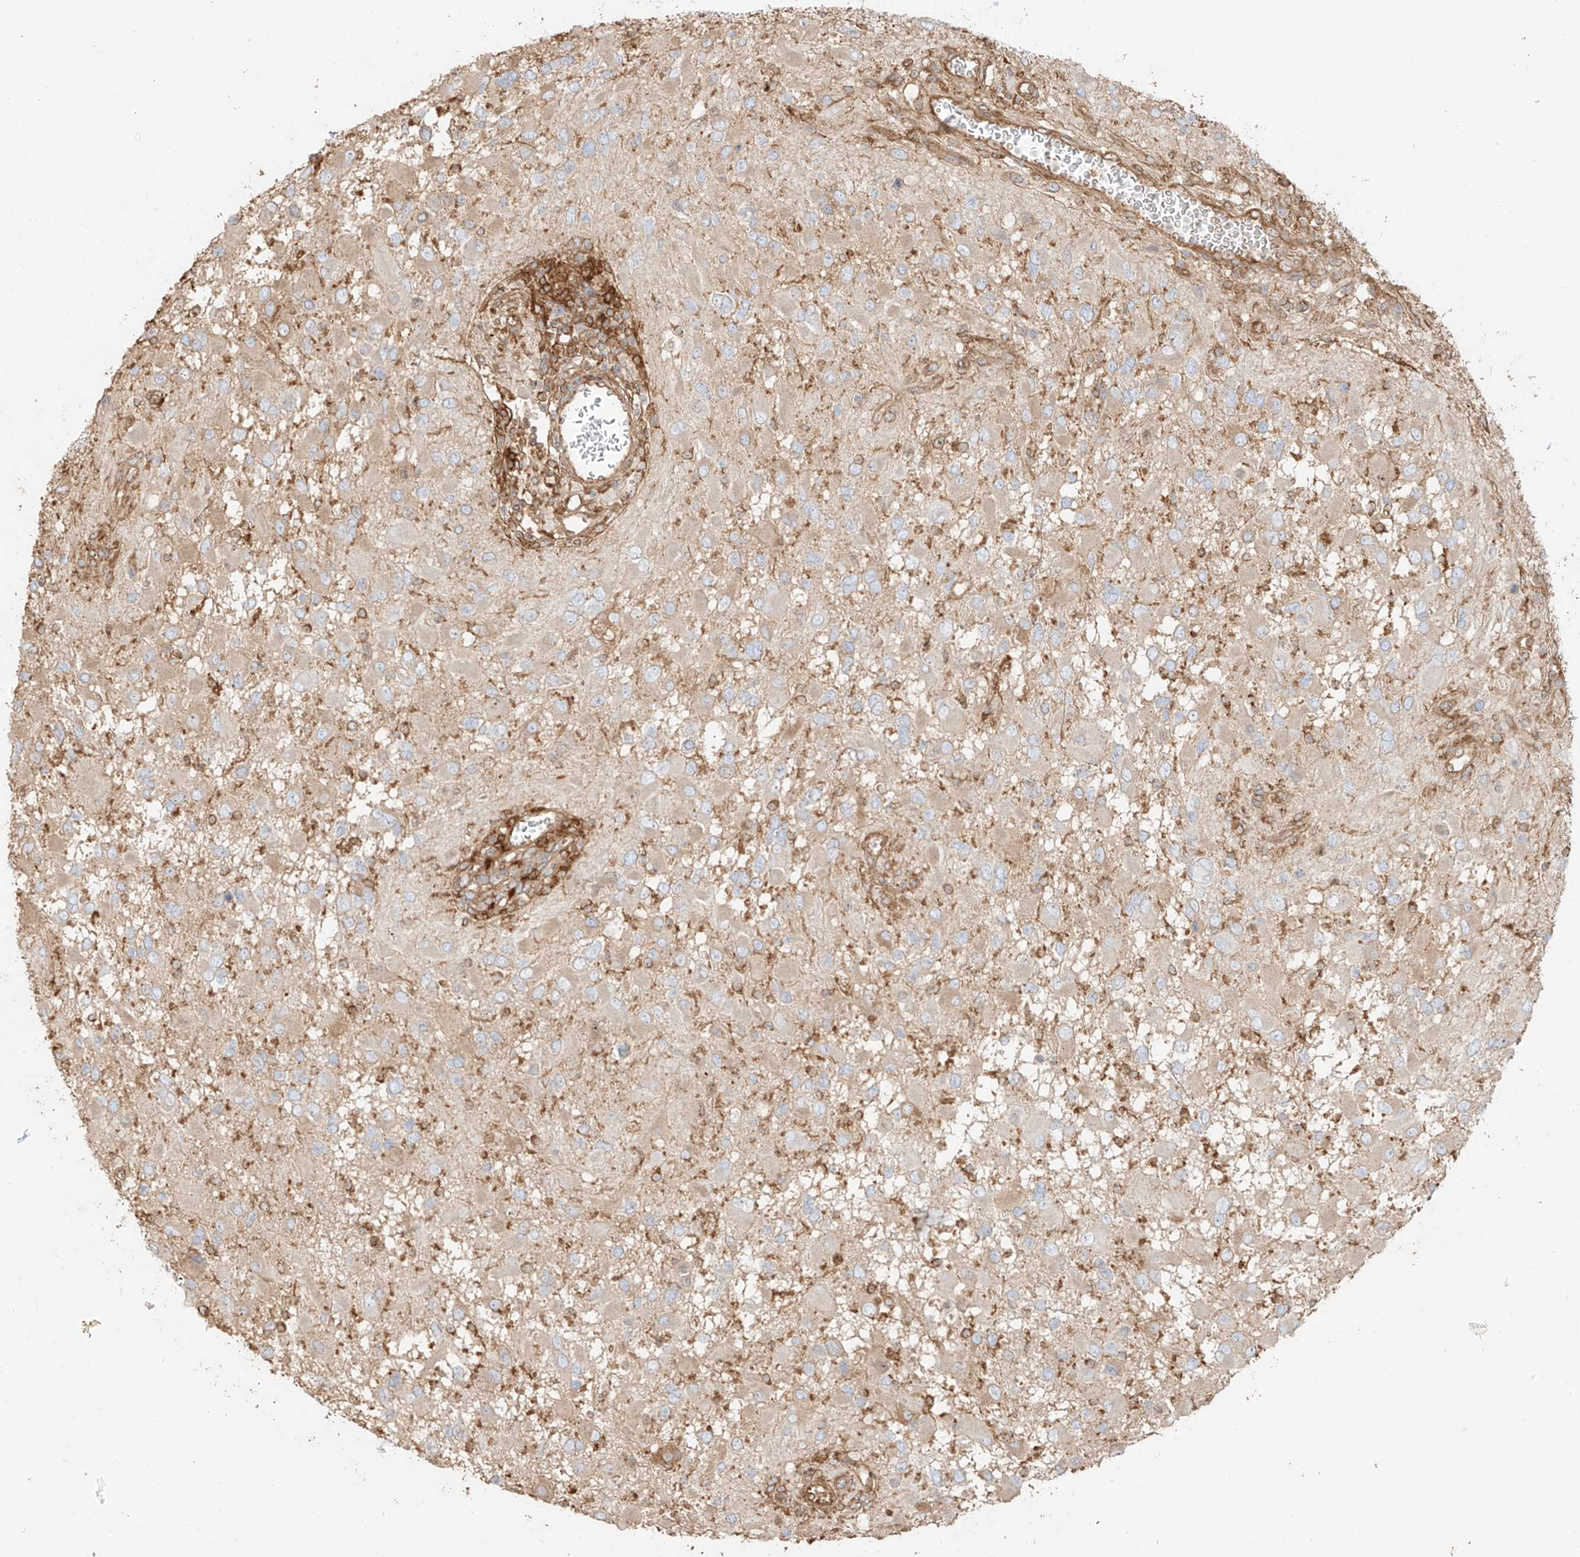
{"staining": {"intensity": "weak", "quantity": ">75%", "location": "cytoplasmic/membranous"}, "tissue": "glioma", "cell_type": "Tumor cells", "image_type": "cancer", "snomed": [{"axis": "morphology", "description": "Glioma, malignant, High grade"}, {"axis": "topography", "description": "Brain"}], "caption": "The immunohistochemical stain shows weak cytoplasmic/membranous expression in tumor cells of malignant high-grade glioma tissue.", "gene": "SNX9", "patient": {"sex": "male", "age": 53}}